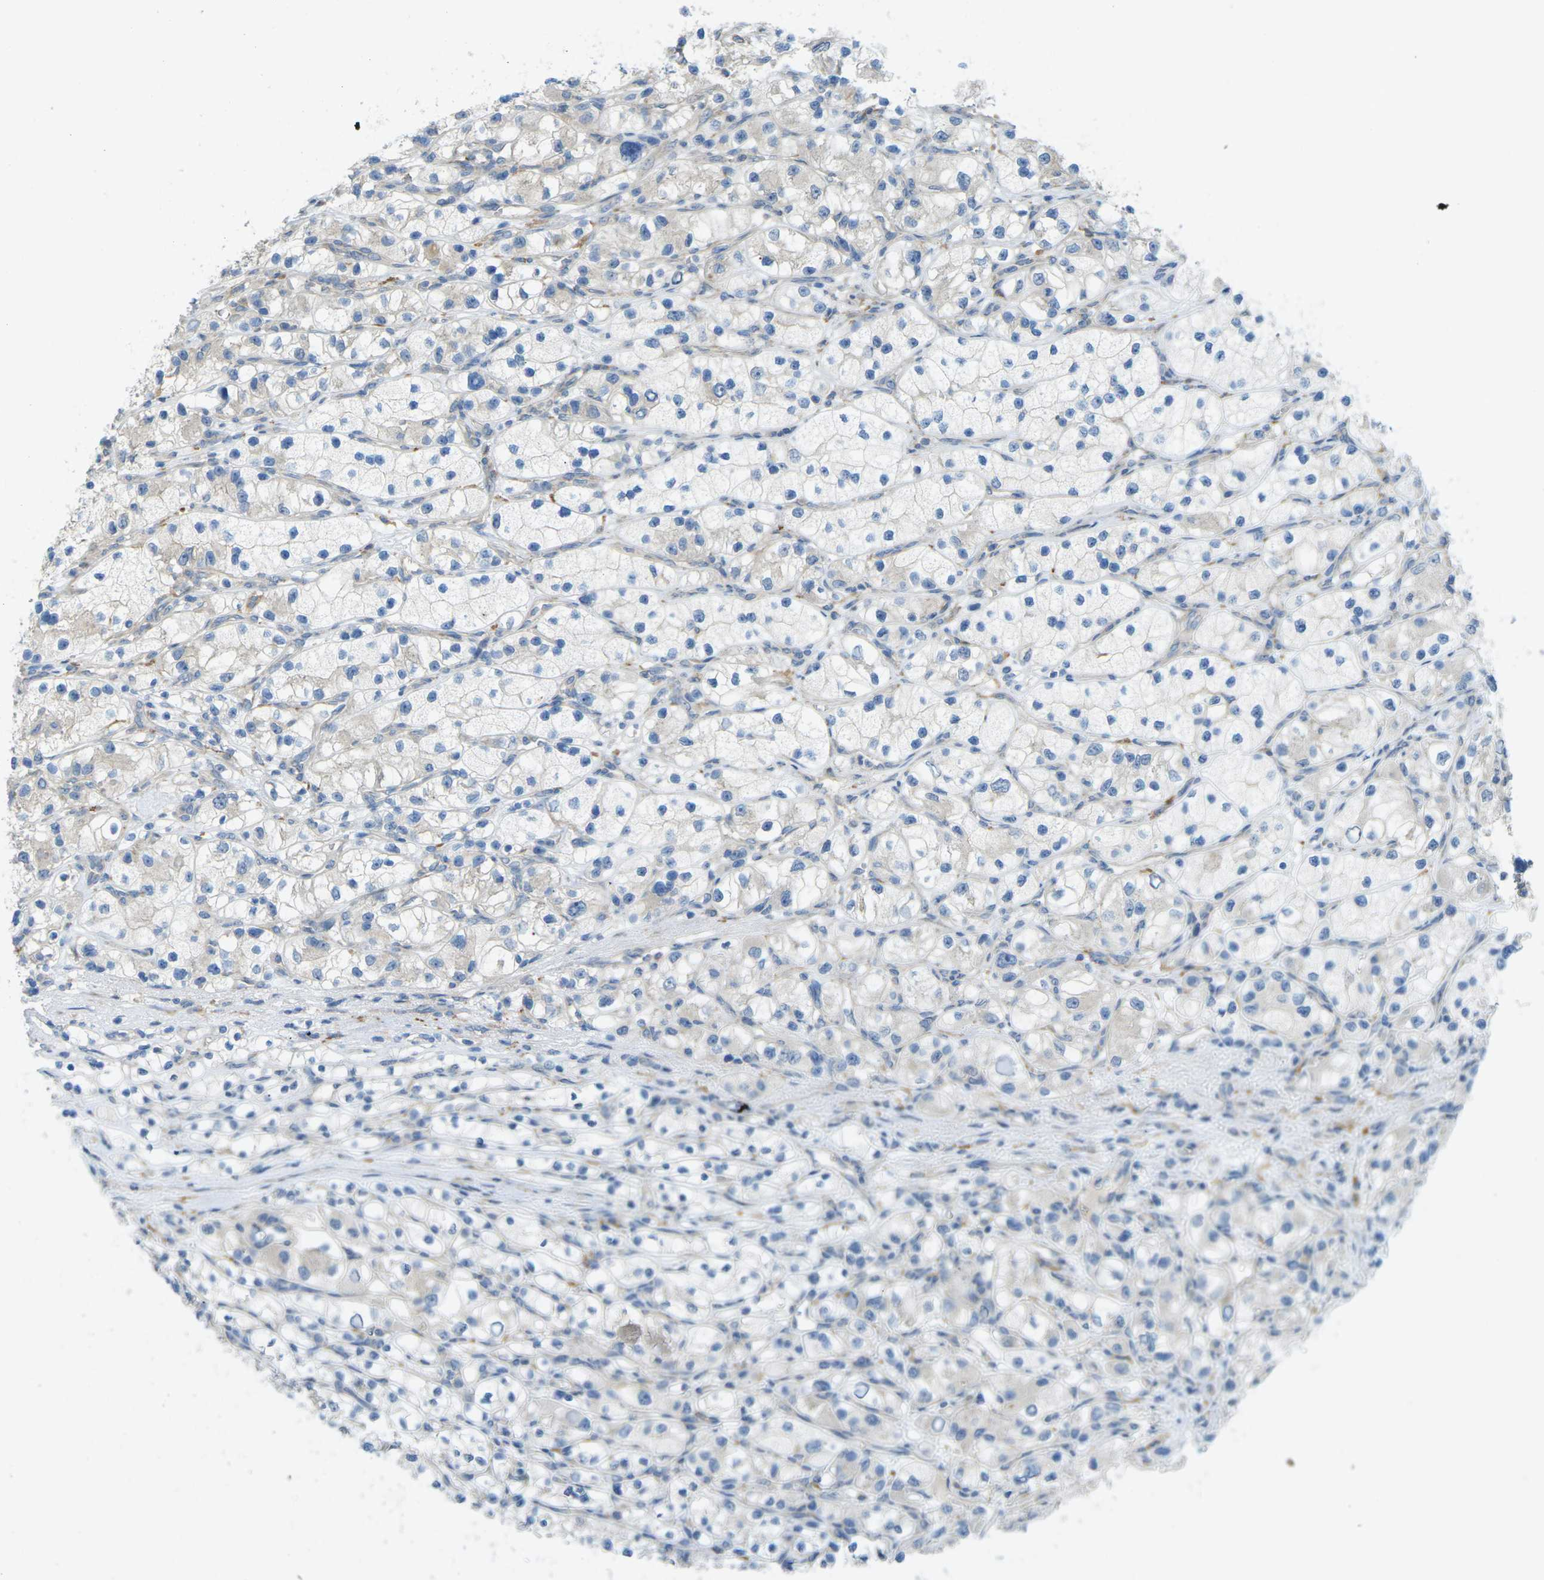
{"staining": {"intensity": "negative", "quantity": "none", "location": "none"}, "tissue": "renal cancer", "cell_type": "Tumor cells", "image_type": "cancer", "snomed": [{"axis": "morphology", "description": "Adenocarcinoma, NOS"}, {"axis": "topography", "description": "Kidney"}], "caption": "This is an IHC photomicrograph of human renal cancer (adenocarcinoma). There is no staining in tumor cells.", "gene": "MYLK4", "patient": {"sex": "female", "age": 57}}